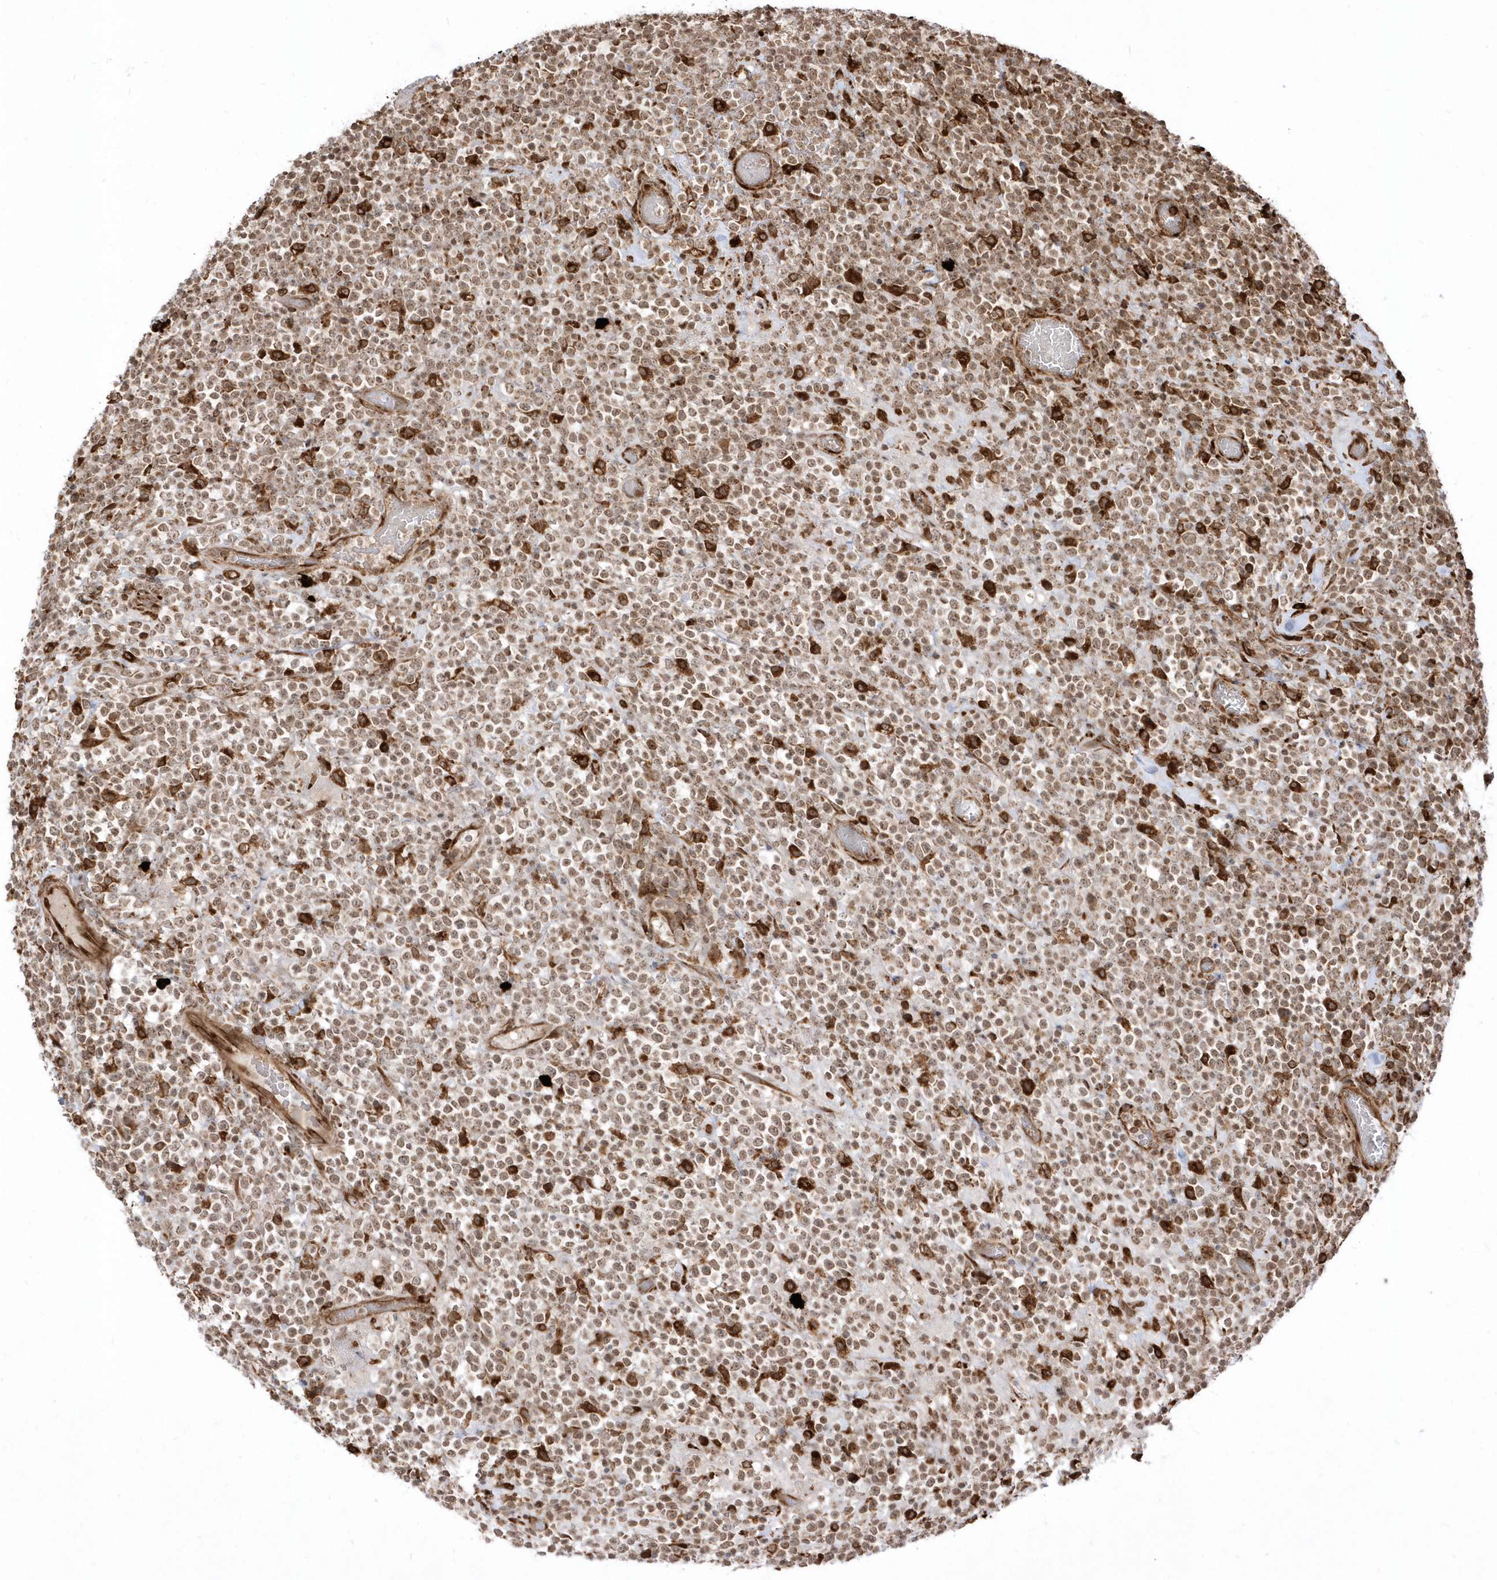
{"staining": {"intensity": "moderate", "quantity": ">75%", "location": "cytoplasmic/membranous,nuclear"}, "tissue": "lymphoma", "cell_type": "Tumor cells", "image_type": "cancer", "snomed": [{"axis": "morphology", "description": "Malignant lymphoma, non-Hodgkin's type, High grade"}, {"axis": "topography", "description": "Colon"}], "caption": "Immunohistochemical staining of lymphoma reveals medium levels of moderate cytoplasmic/membranous and nuclear protein positivity in approximately >75% of tumor cells.", "gene": "EPC2", "patient": {"sex": "female", "age": 53}}